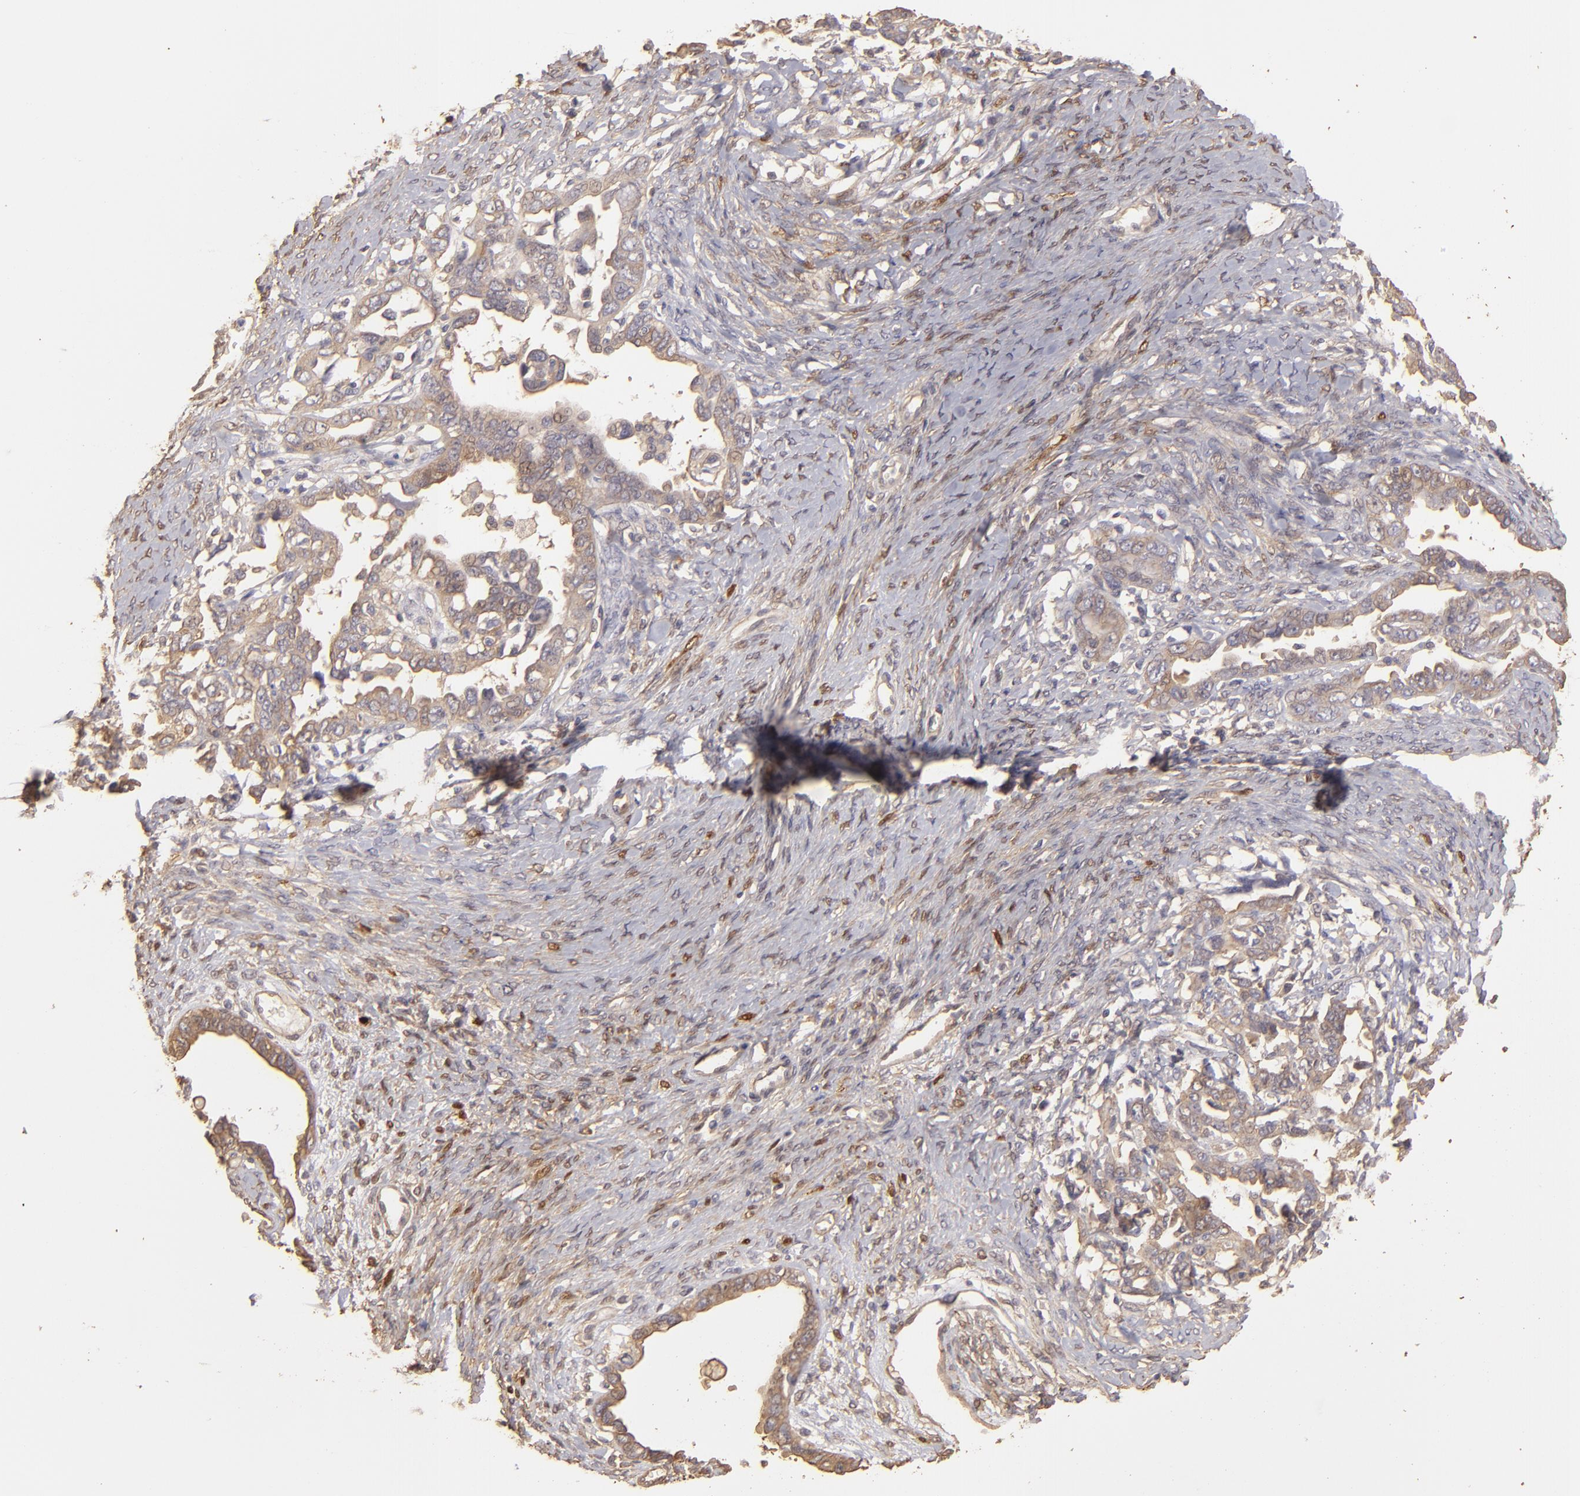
{"staining": {"intensity": "weak", "quantity": ">75%", "location": "cytoplasmic/membranous"}, "tissue": "ovarian cancer", "cell_type": "Tumor cells", "image_type": "cancer", "snomed": [{"axis": "morphology", "description": "Cystadenocarcinoma, serous, NOS"}, {"axis": "topography", "description": "Ovary"}], "caption": "Immunohistochemistry (IHC) (DAB (3,3'-diaminobenzidine)) staining of human serous cystadenocarcinoma (ovarian) displays weak cytoplasmic/membranous protein staining in approximately >75% of tumor cells. The protein of interest is shown in brown color, while the nuclei are stained blue.", "gene": "HSPB6", "patient": {"sex": "female", "age": 69}}